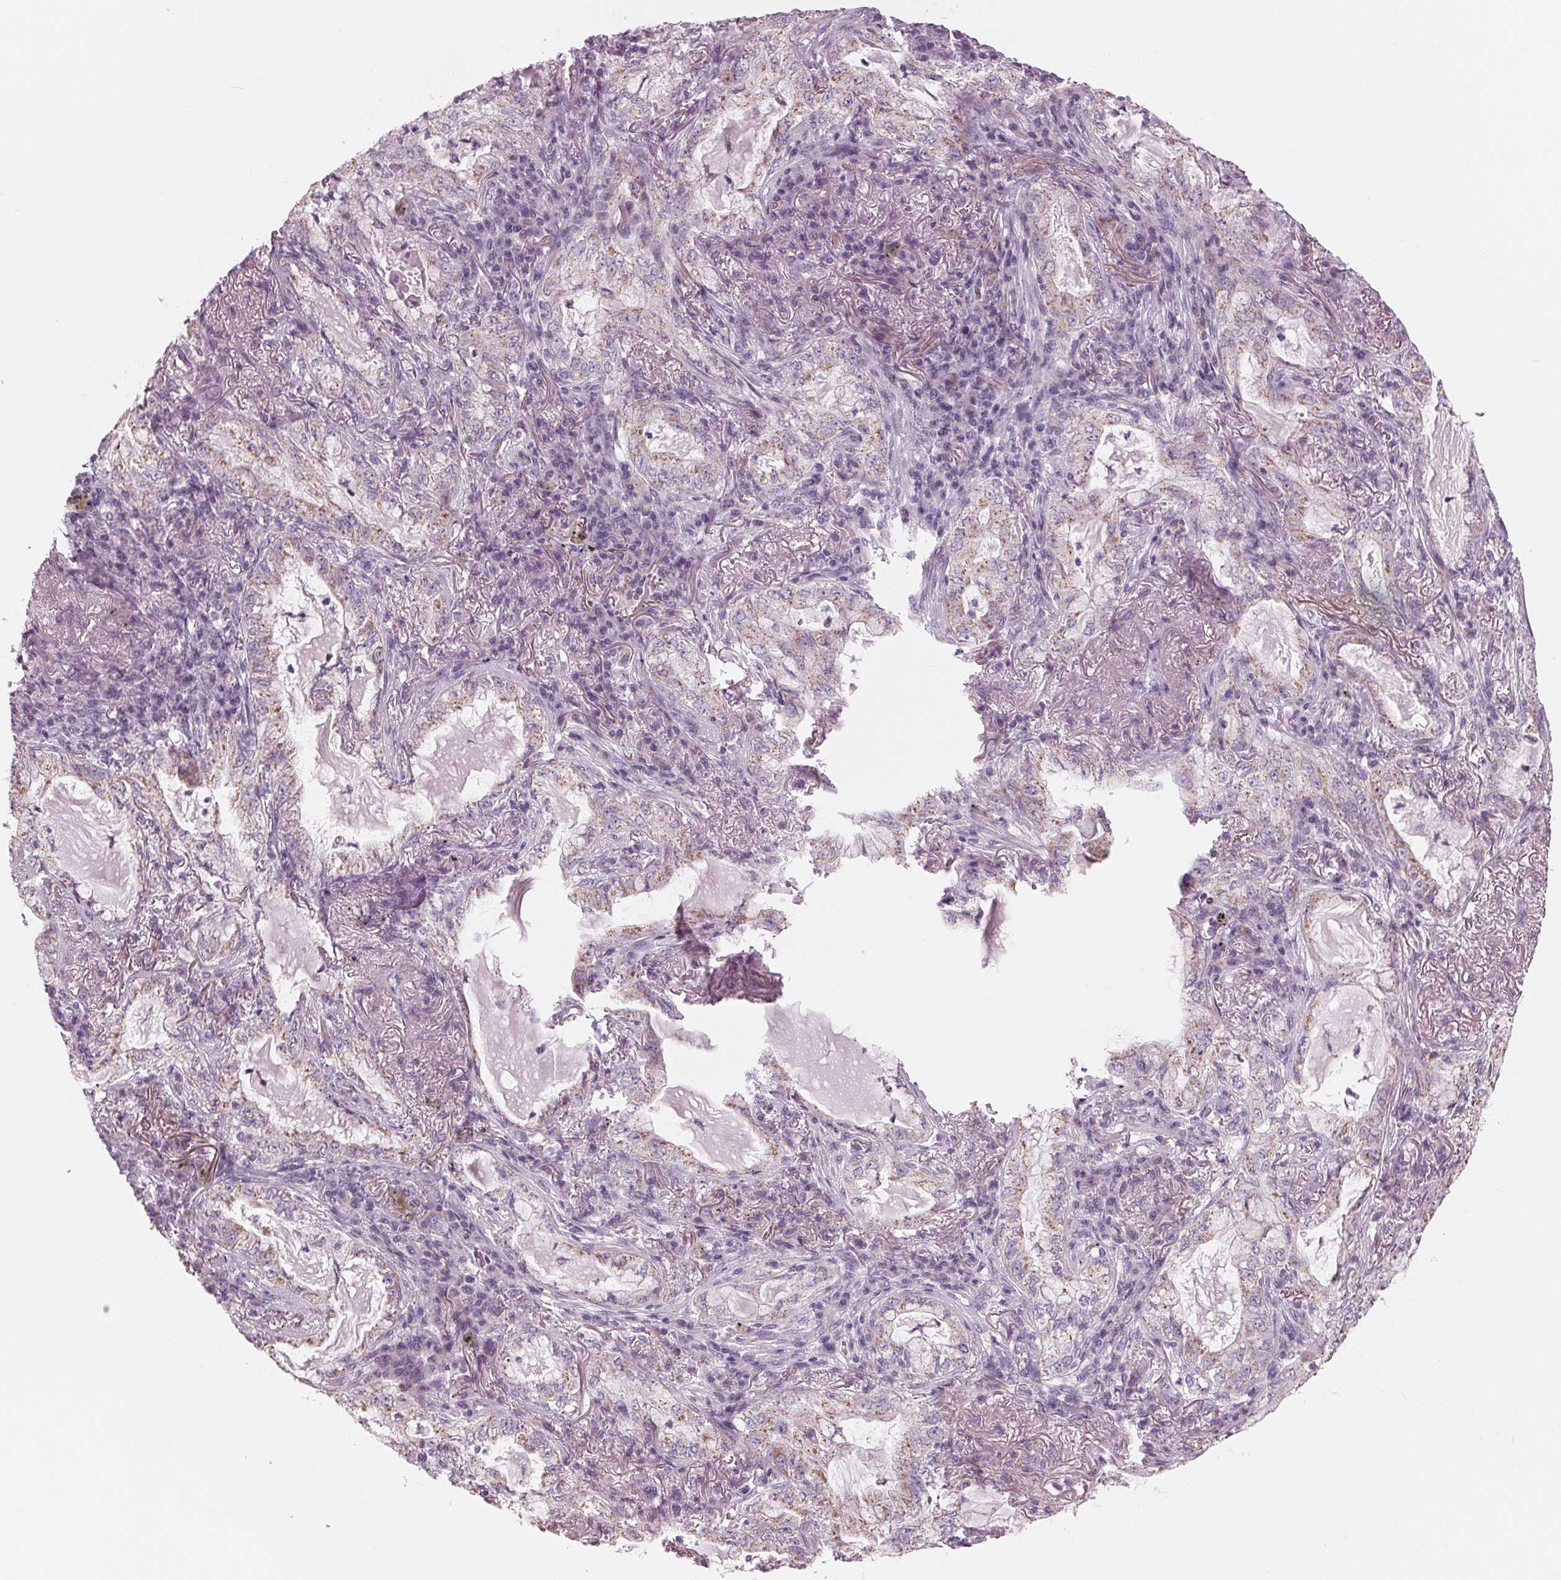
{"staining": {"intensity": "weak", "quantity": "<25%", "location": "cytoplasmic/membranous"}, "tissue": "lung cancer", "cell_type": "Tumor cells", "image_type": "cancer", "snomed": [{"axis": "morphology", "description": "Adenocarcinoma, NOS"}, {"axis": "topography", "description": "Lung"}], "caption": "Tumor cells show no significant expression in lung cancer.", "gene": "SAMD4A", "patient": {"sex": "female", "age": 73}}